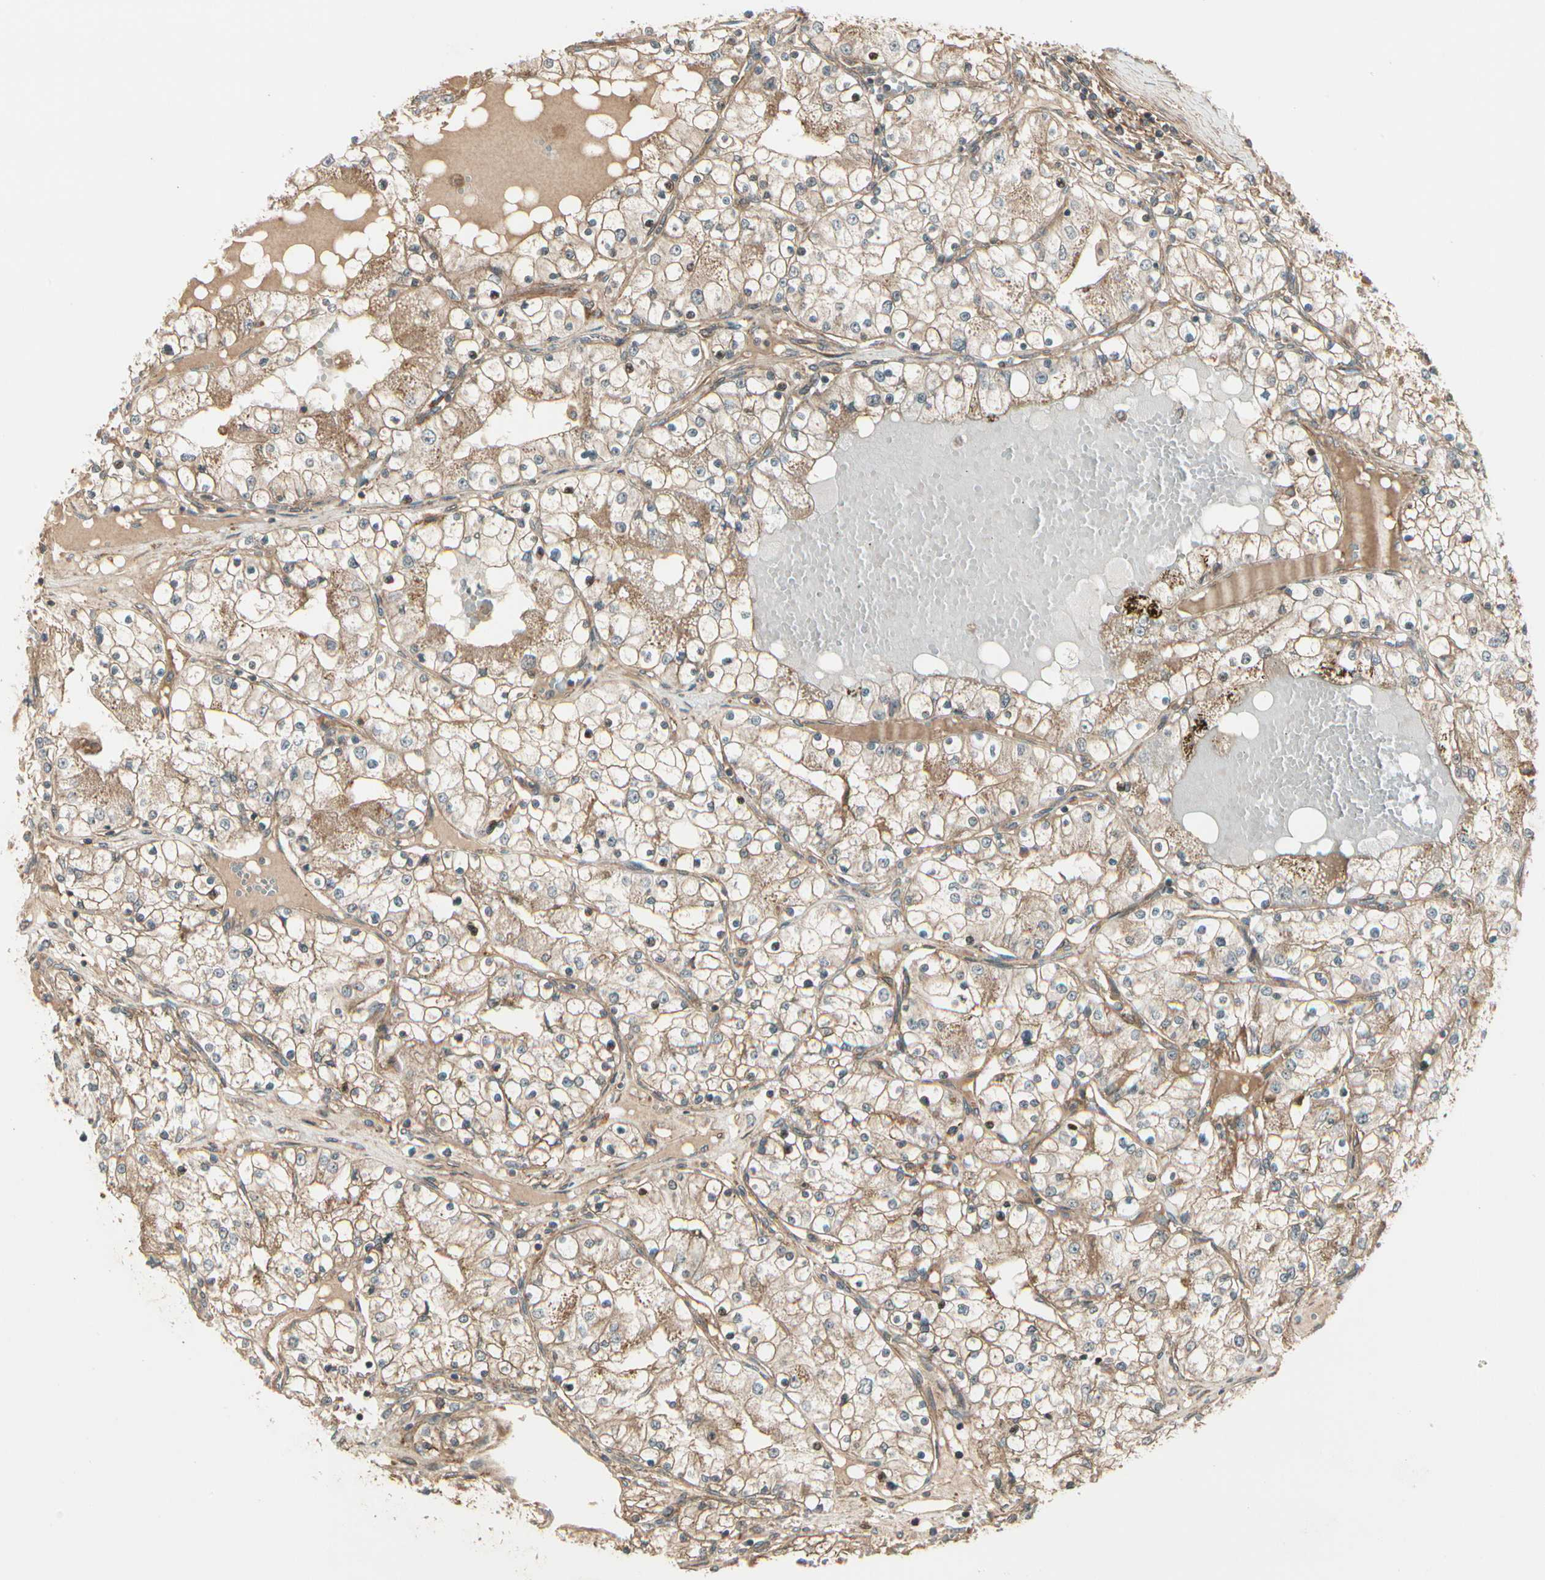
{"staining": {"intensity": "moderate", "quantity": "25%-75%", "location": "cytoplasmic/membranous"}, "tissue": "renal cancer", "cell_type": "Tumor cells", "image_type": "cancer", "snomed": [{"axis": "morphology", "description": "Adenocarcinoma, NOS"}, {"axis": "topography", "description": "Kidney"}], "caption": "Immunohistochemical staining of renal cancer reveals moderate cytoplasmic/membranous protein expression in about 25%-75% of tumor cells.", "gene": "FKBP15", "patient": {"sex": "male", "age": 68}}